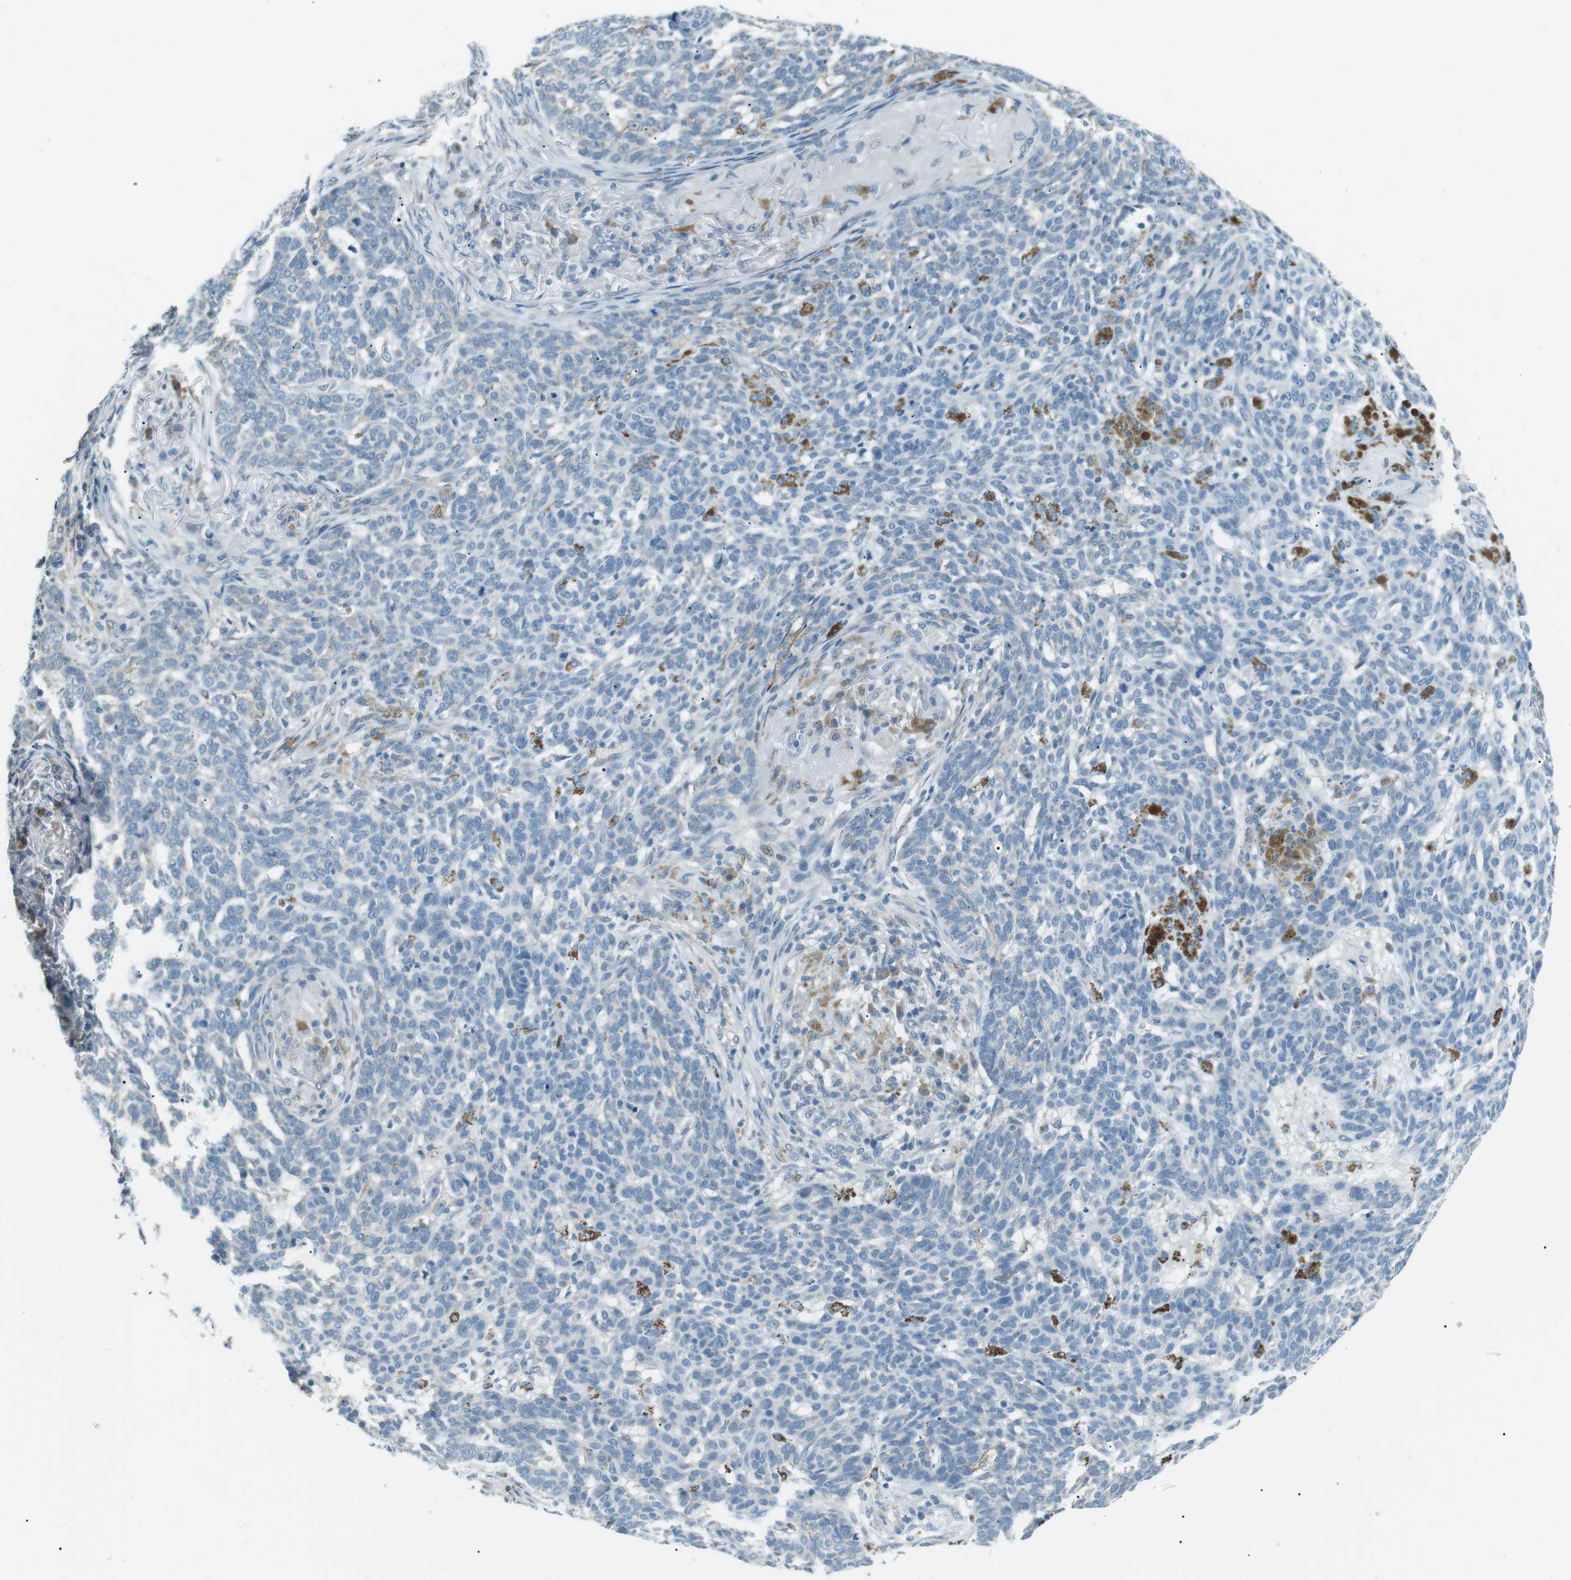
{"staining": {"intensity": "negative", "quantity": "none", "location": "none"}, "tissue": "skin cancer", "cell_type": "Tumor cells", "image_type": "cancer", "snomed": [{"axis": "morphology", "description": "Basal cell carcinoma"}, {"axis": "topography", "description": "Skin"}], "caption": "This is an immunohistochemistry (IHC) image of skin cancer (basal cell carcinoma). There is no staining in tumor cells.", "gene": "SERPINB2", "patient": {"sex": "male", "age": 85}}